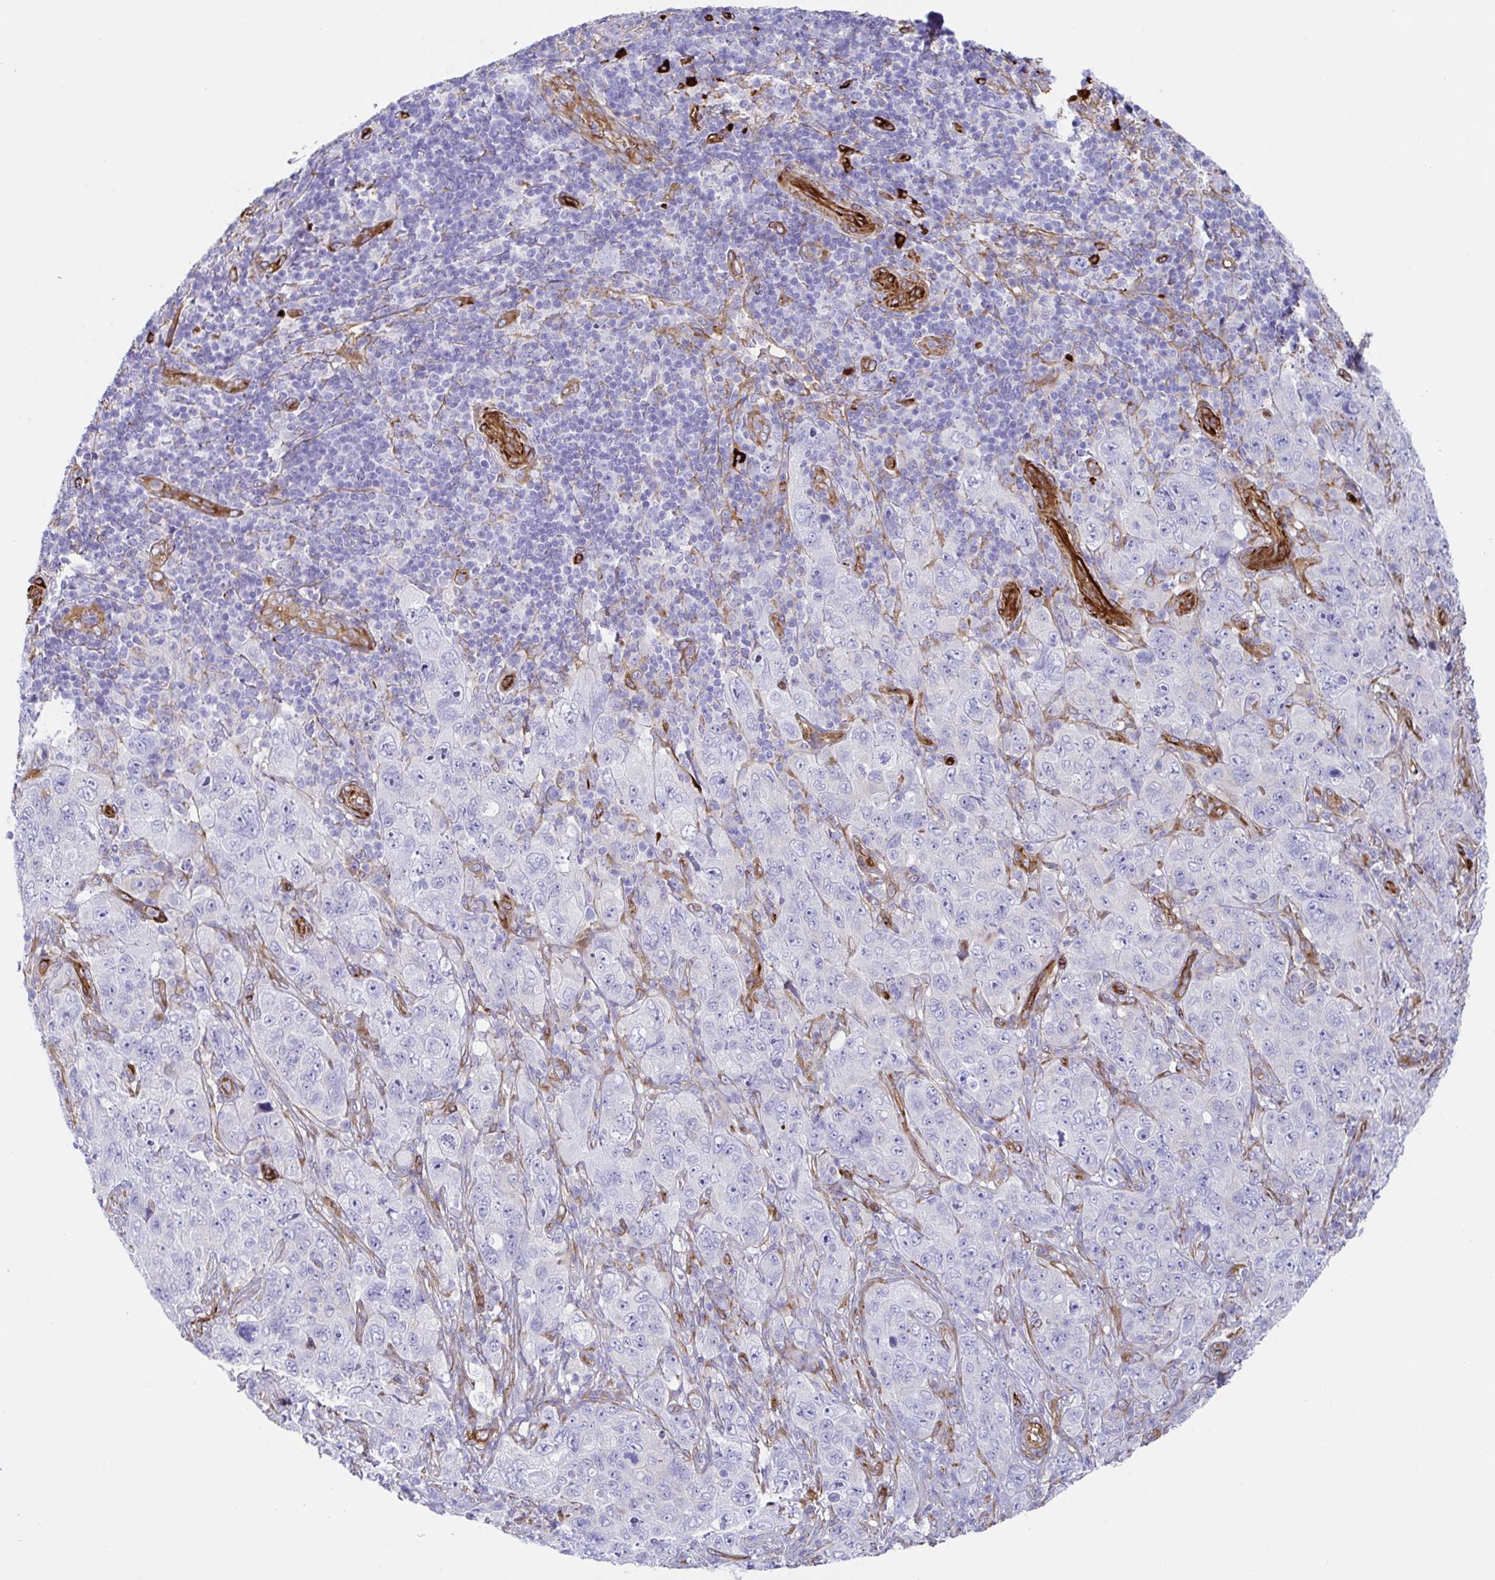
{"staining": {"intensity": "negative", "quantity": "none", "location": "none"}, "tissue": "pancreatic cancer", "cell_type": "Tumor cells", "image_type": "cancer", "snomed": [{"axis": "morphology", "description": "Adenocarcinoma, NOS"}, {"axis": "topography", "description": "Pancreas"}], "caption": "The photomicrograph demonstrates no staining of tumor cells in pancreatic cancer. Nuclei are stained in blue.", "gene": "DOCK1", "patient": {"sex": "male", "age": 68}}